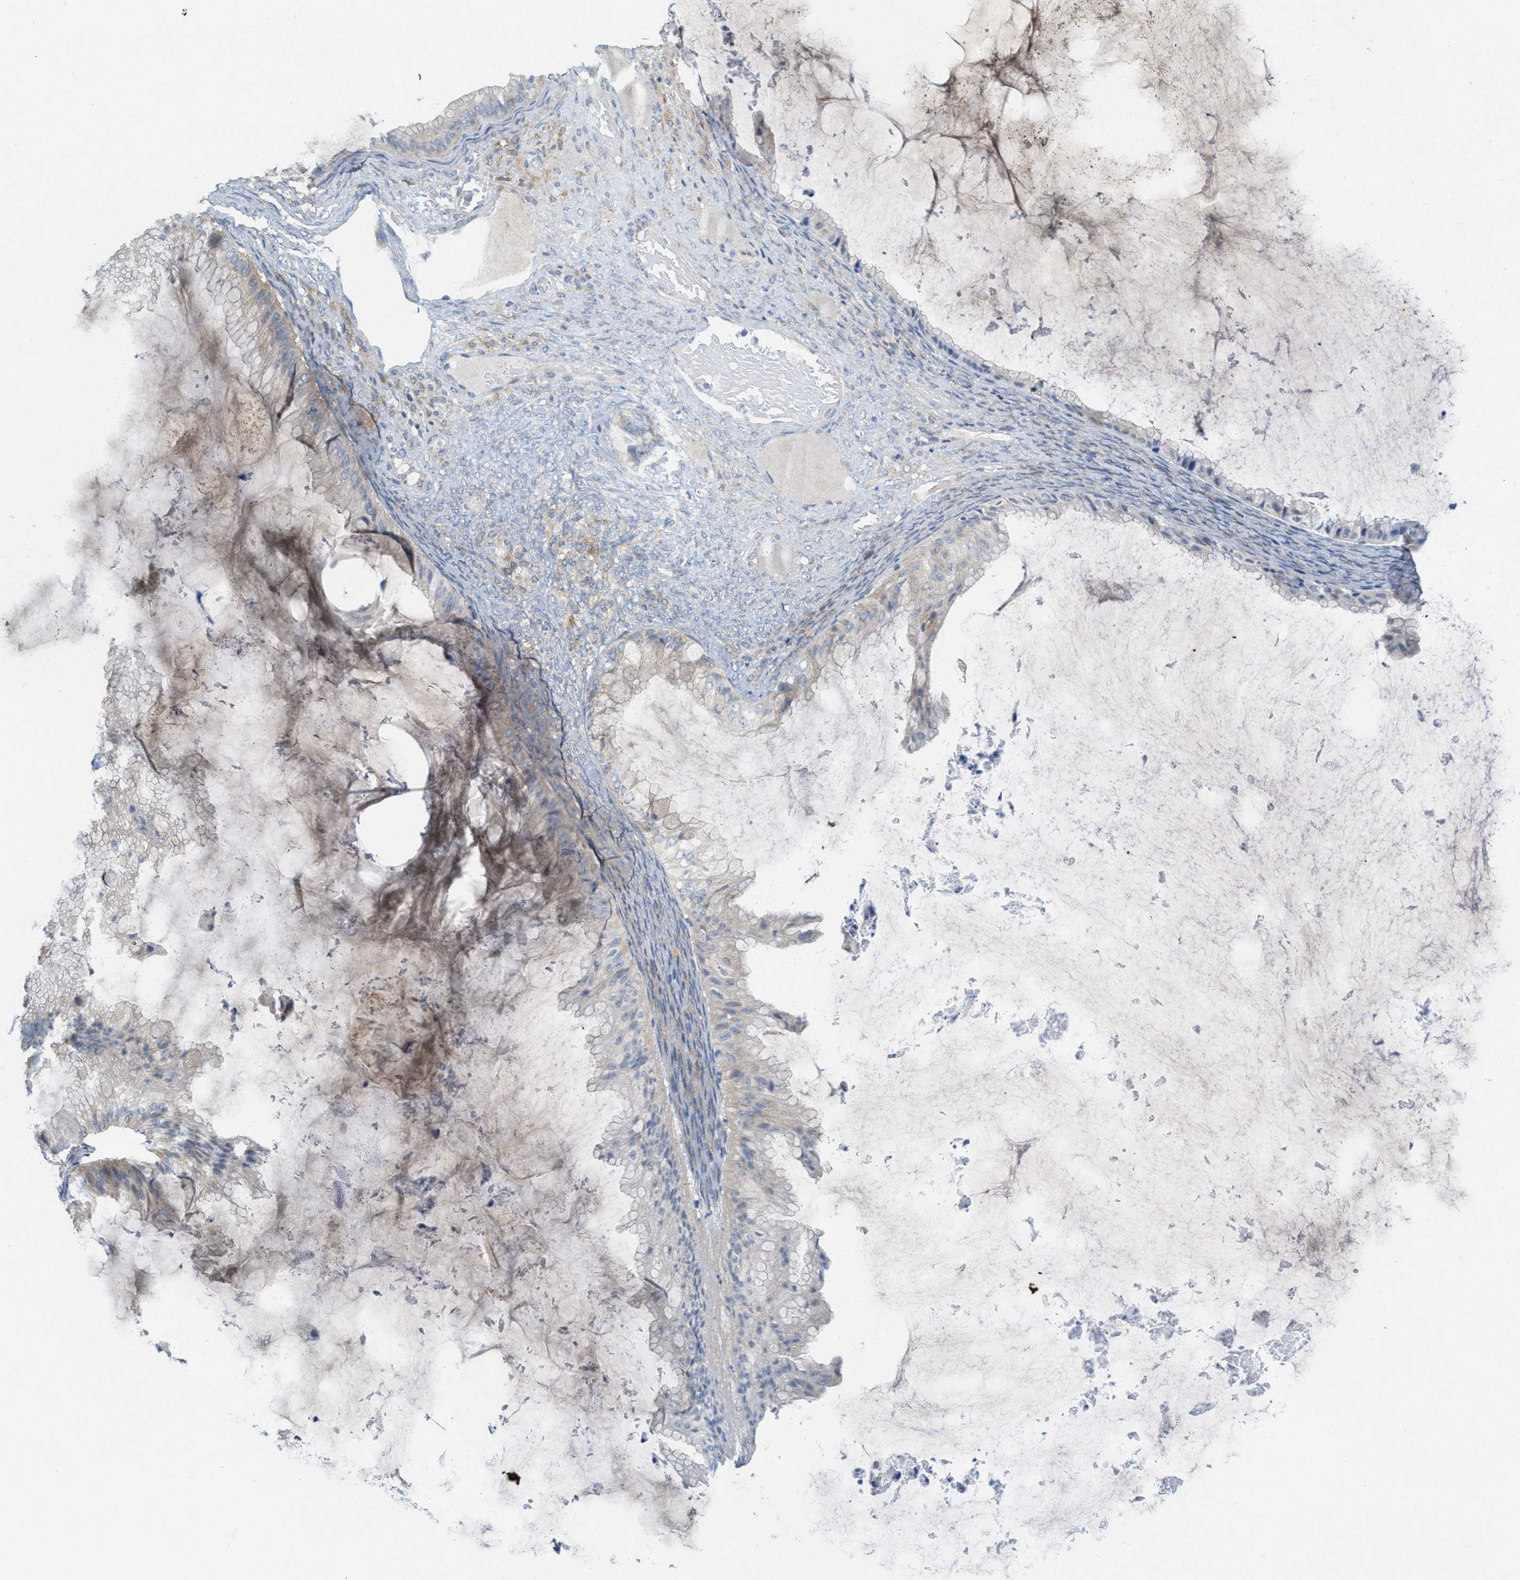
{"staining": {"intensity": "negative", "quantity": "none", "location": "none"}, "tissue": "ovarian cancer", "cell_type": "Tumor cells", "image_type": "cancer", "snomed": [{"axis": "morphology", "description": "Cystadenocarcinoma, mucinous, NOS"}, {"axis": "topography", "description": "Ovary"}], "caption": "Protein analysis of ovarian cancer displays no significant positivity in tumor cells.", "gene": "ZFYVE9", "patient": {"sex": "female", "age": 61}}